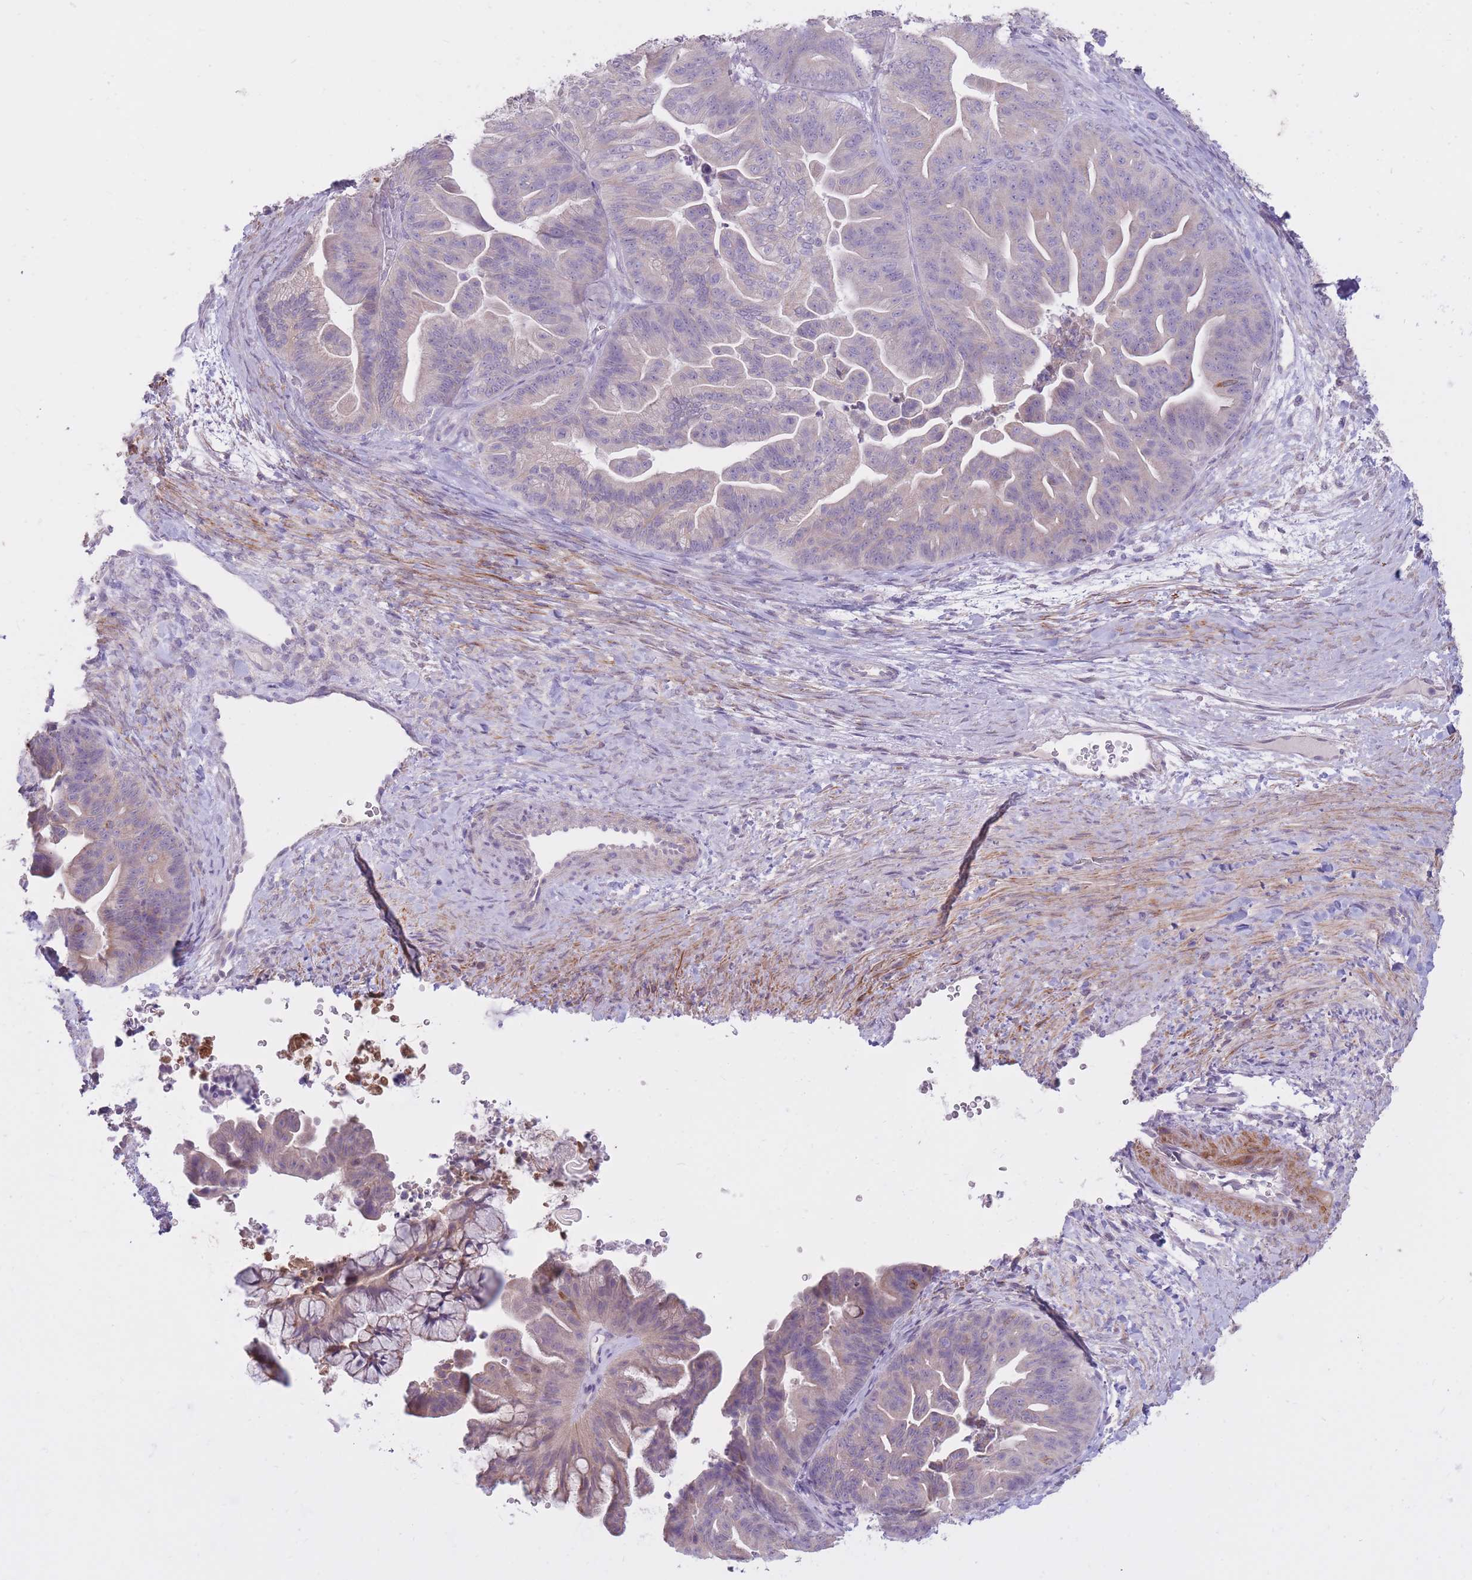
{"staining": {"intensity": "weak", "quantity": "<25%", "location": "cytoplasmic/membranous"}, "tissue": "ovarian cancer", "cell_type": "Tumor cells", "image_type": "cancer", "snomed": [{"axis": "morphology", "description": "Cystadenocarcinoma, mucinous, NOS"}, {"axis": "topography", "description": "Ovary"}], "caption": "Immunohistochemical staining of human ovarian cancer (mucinous cystadenocarcinoma) demonstrates no significant staining in tumor cells.", "gene": "RNF170", "patient": {"sex": "female", "age": 67}}